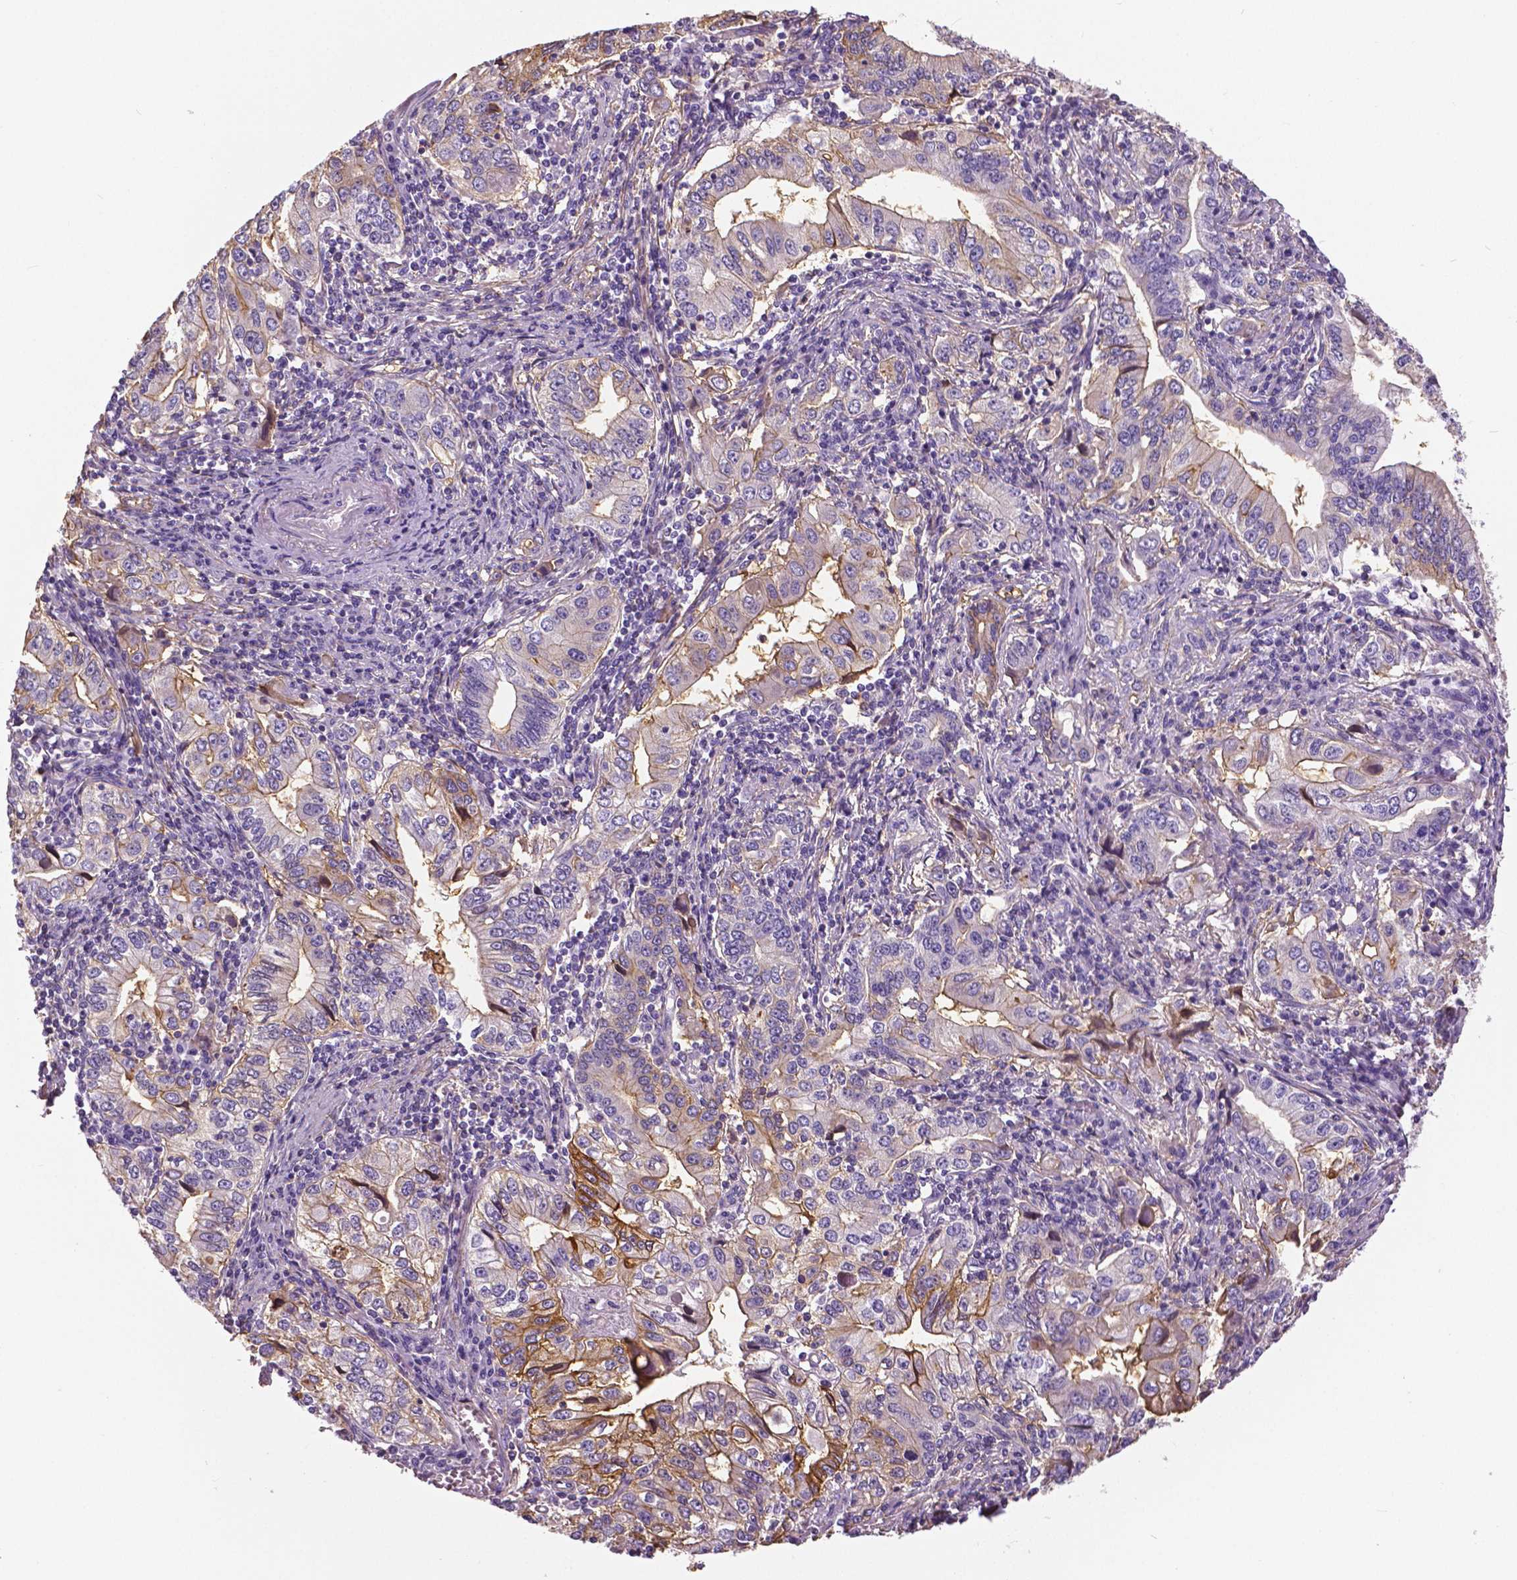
{"staining": {"intensity": "moderate", "quantity": "<25%", "location": "cytoplasmic/membranous"}, "tissue": "stomach cancer", "cell_type": "Tumor cells", "image_type": "cancer", "snomed": [{"axis": "morphology", "description": "Adenocarcinoma, NOS"}, {"axis": "topography", "description": "Stomach, lower"}], "caption": "Stomach cancer (adenocarcinoma) stained with a protein marker displays moderate staining in tumor cells.", "gene": "ANXA13", "patient": {"sex": "female", "age": 72}}